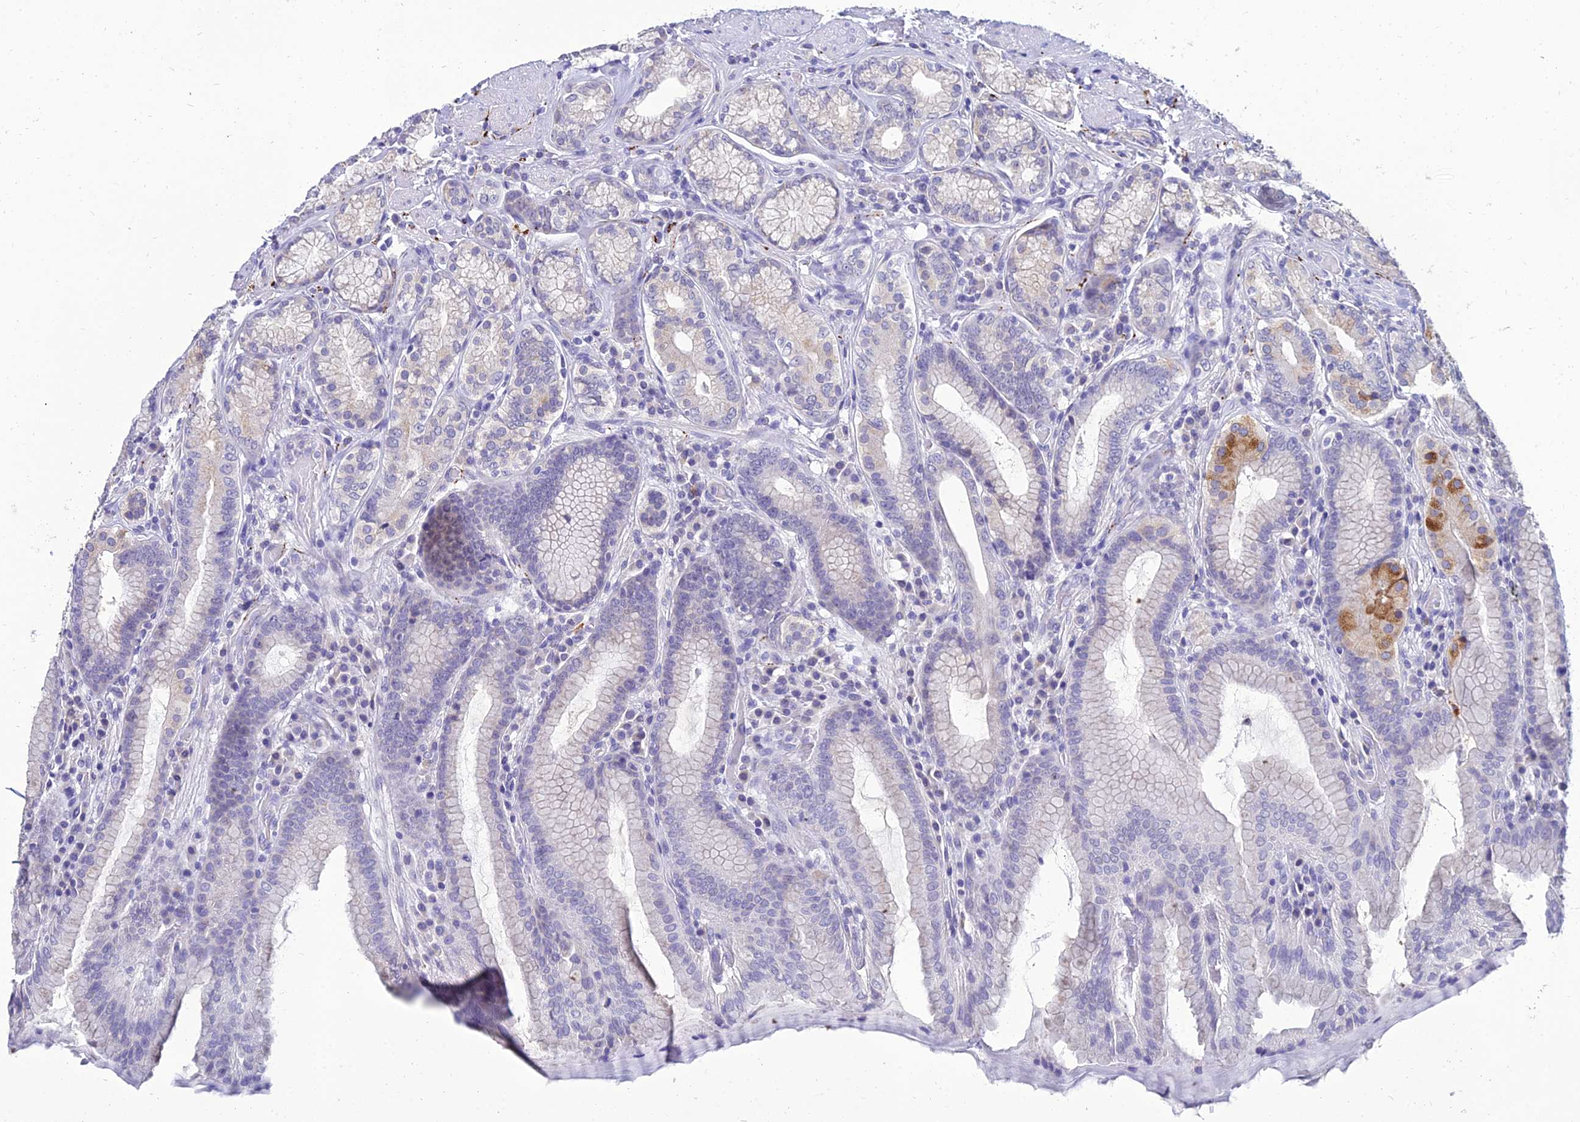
{"staining": {"intensity": "moderate", "quantity": "<25%", "location": "cytoplasmic/membranous"}, "tissue": "stomach", "cell_type": "Glandular cells", "image_type": "normal", "snomed": [{"axis": "morphology", "description": "Normal tissue, NOS"}, {"axis": "topography", "description": "Stomach, upper"}, {"axis": "topography", "description": "Stomach, lower"}], "caption": "The histopathology image reveals immunohistochemical staining of normal stomach. There is moderate cytoplasmic/membranous positivity is seen in approximately <25% of glandular cells.", "gene": "NPY", "patient": {"sex": "female", "age": 76}}